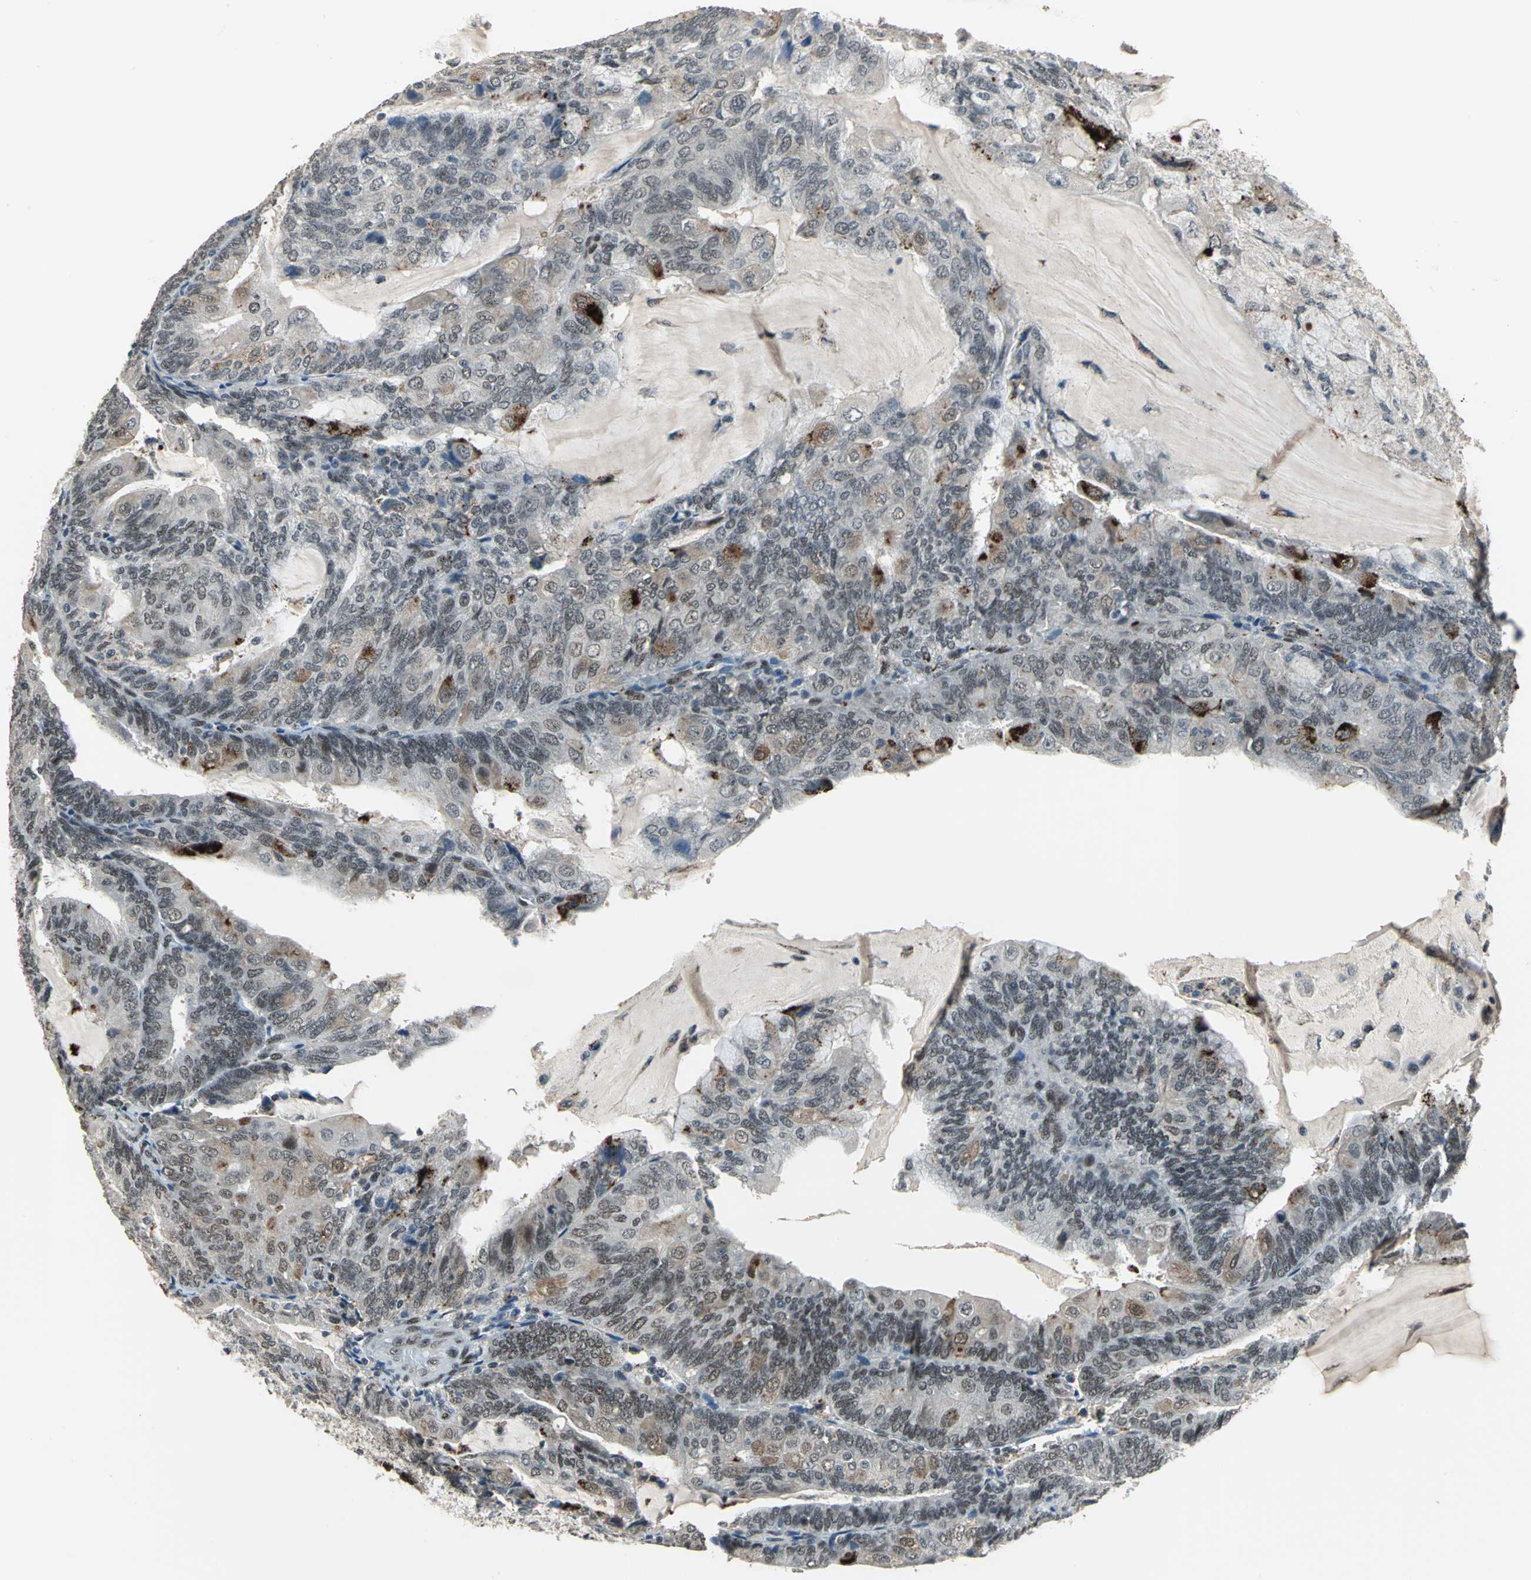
{"staining": {"intensity": "moderate", "quantity": "<25%", "location": "cytoplasmic/membranous,nuclear"}, "tissue": "endometrial cancer", "cell_type": "Tumor cells", "image_type": "cancer", "snomed": [{"axis": "morphology", "description": "Adenocarcinoma, NOS"}, {"axis": "topography", "description": "Endometrium"}], "caption": "Human endometrial adenocarcinoma stained with a brown dye demonstrates moderate cytoplasmic/membranous and nuclear positive expression in approximately <25% of tumor cells.", "gene": "ELF2", "patient": {"sex": "female", "age": 81}}